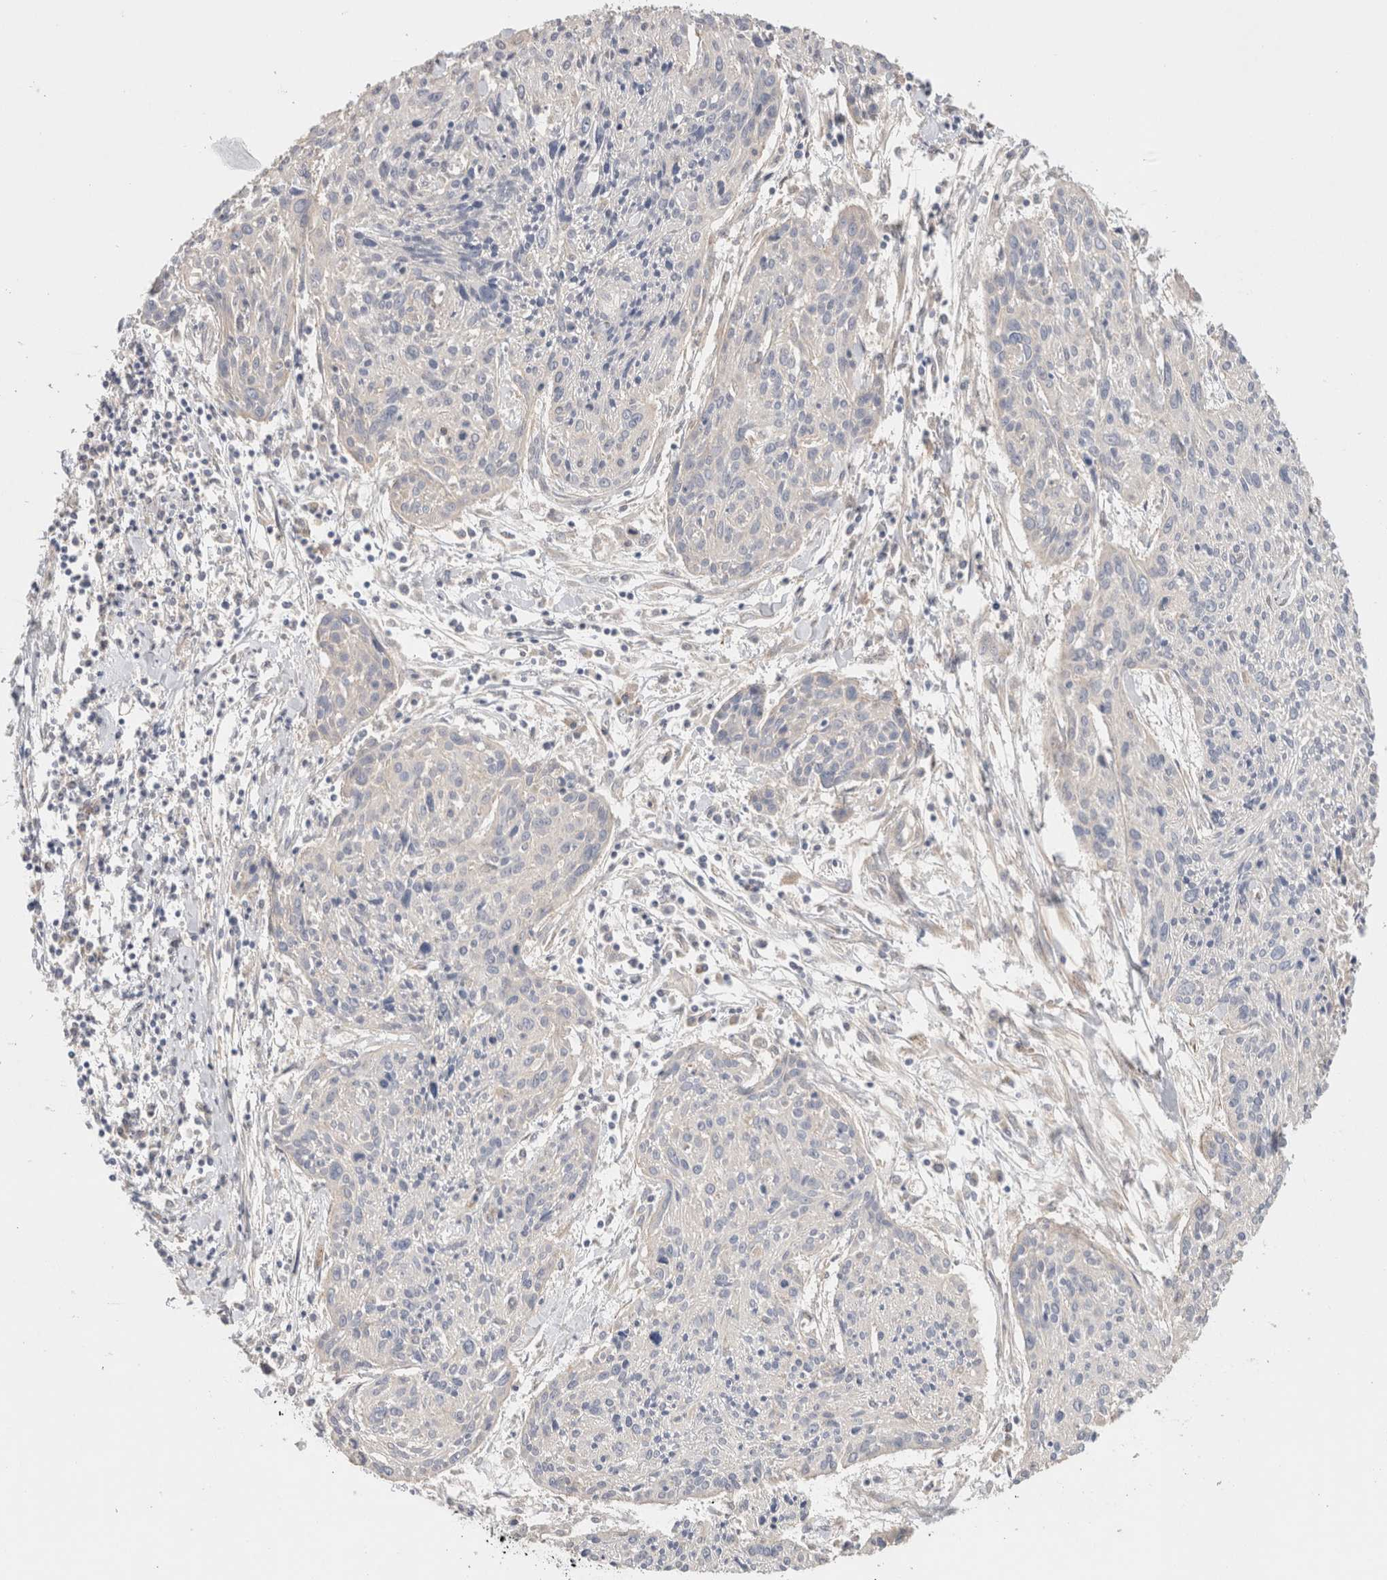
{"staining": {"intensity": "negative", "quantity": "none", "location": "none"}, "tissue": "cervical cancer", "cell_type": "Tumor cells", "image_type": "cancer", "snomed": [{"axis": "morphology", "description": "Squamous cell carcinoma, NOS"}, {"axis": "topography", "description": "Cervix"}], "caption": "There is no significant expression in tumor cells of cervical cancer.", "gene": "SGK3", "patient": {"sex": "female", "age": 51}}